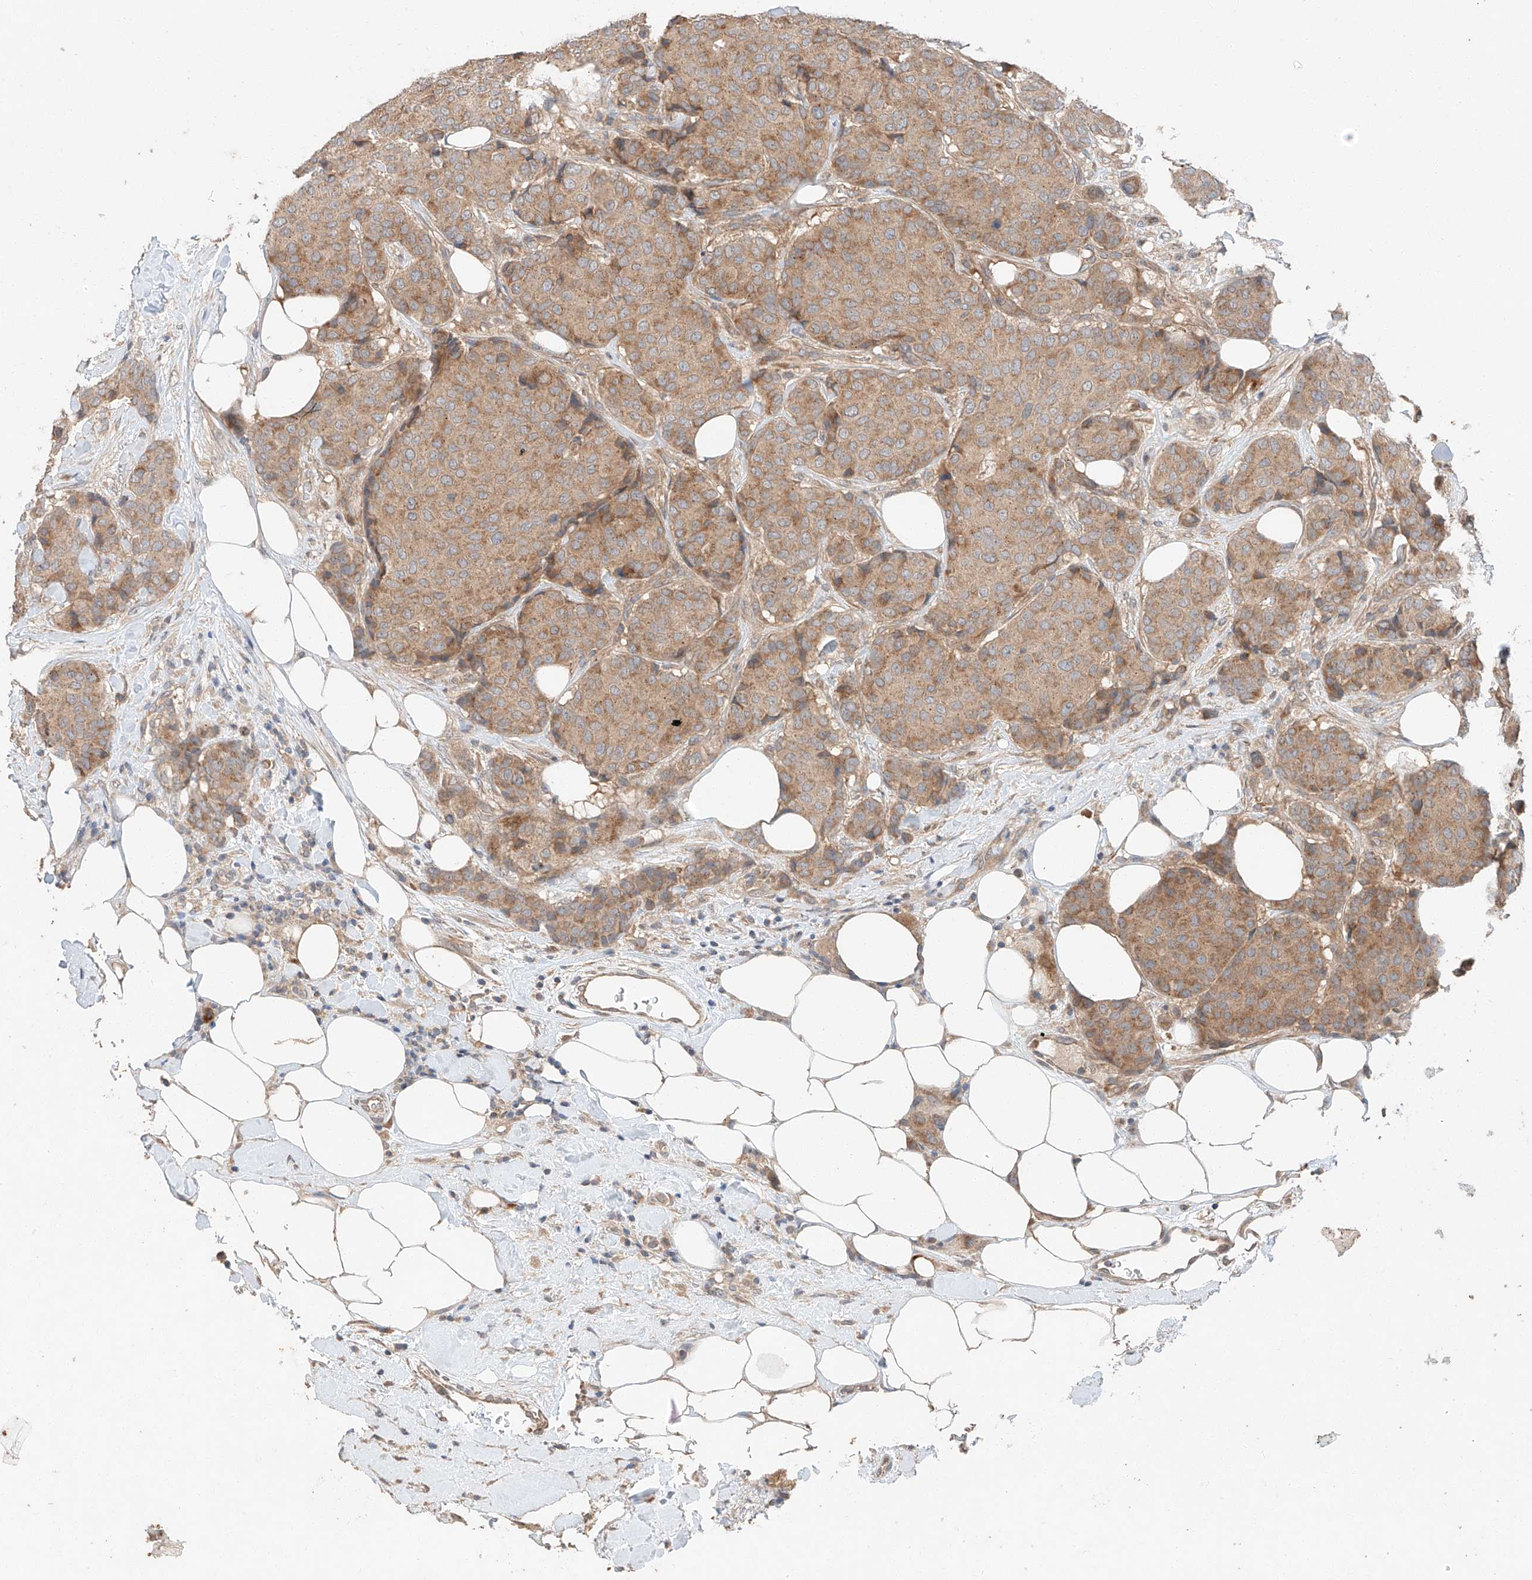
{"staining": {"intensity": "moderate", "quantity": ">75%", "location": "cytoplasmic/membranous"}, "tissue": "breast cancer", "cell_type": "Tumor cells", "image_type": "cancer", "snomed": [{"axis": "morphology", "description": "Duct carcinoma"}, {"axis": "topography", "description": "Breast"}], "caption": "Immunohistochemical staining of human breast infiltrating ductal carcinoma shows medium levels of moderate cytoplasmic/membranous protein positivity in approximately >75% of tumor cells.", "gene": "XPNPEP1", "patient": {"sex": "female", "age": 75}}